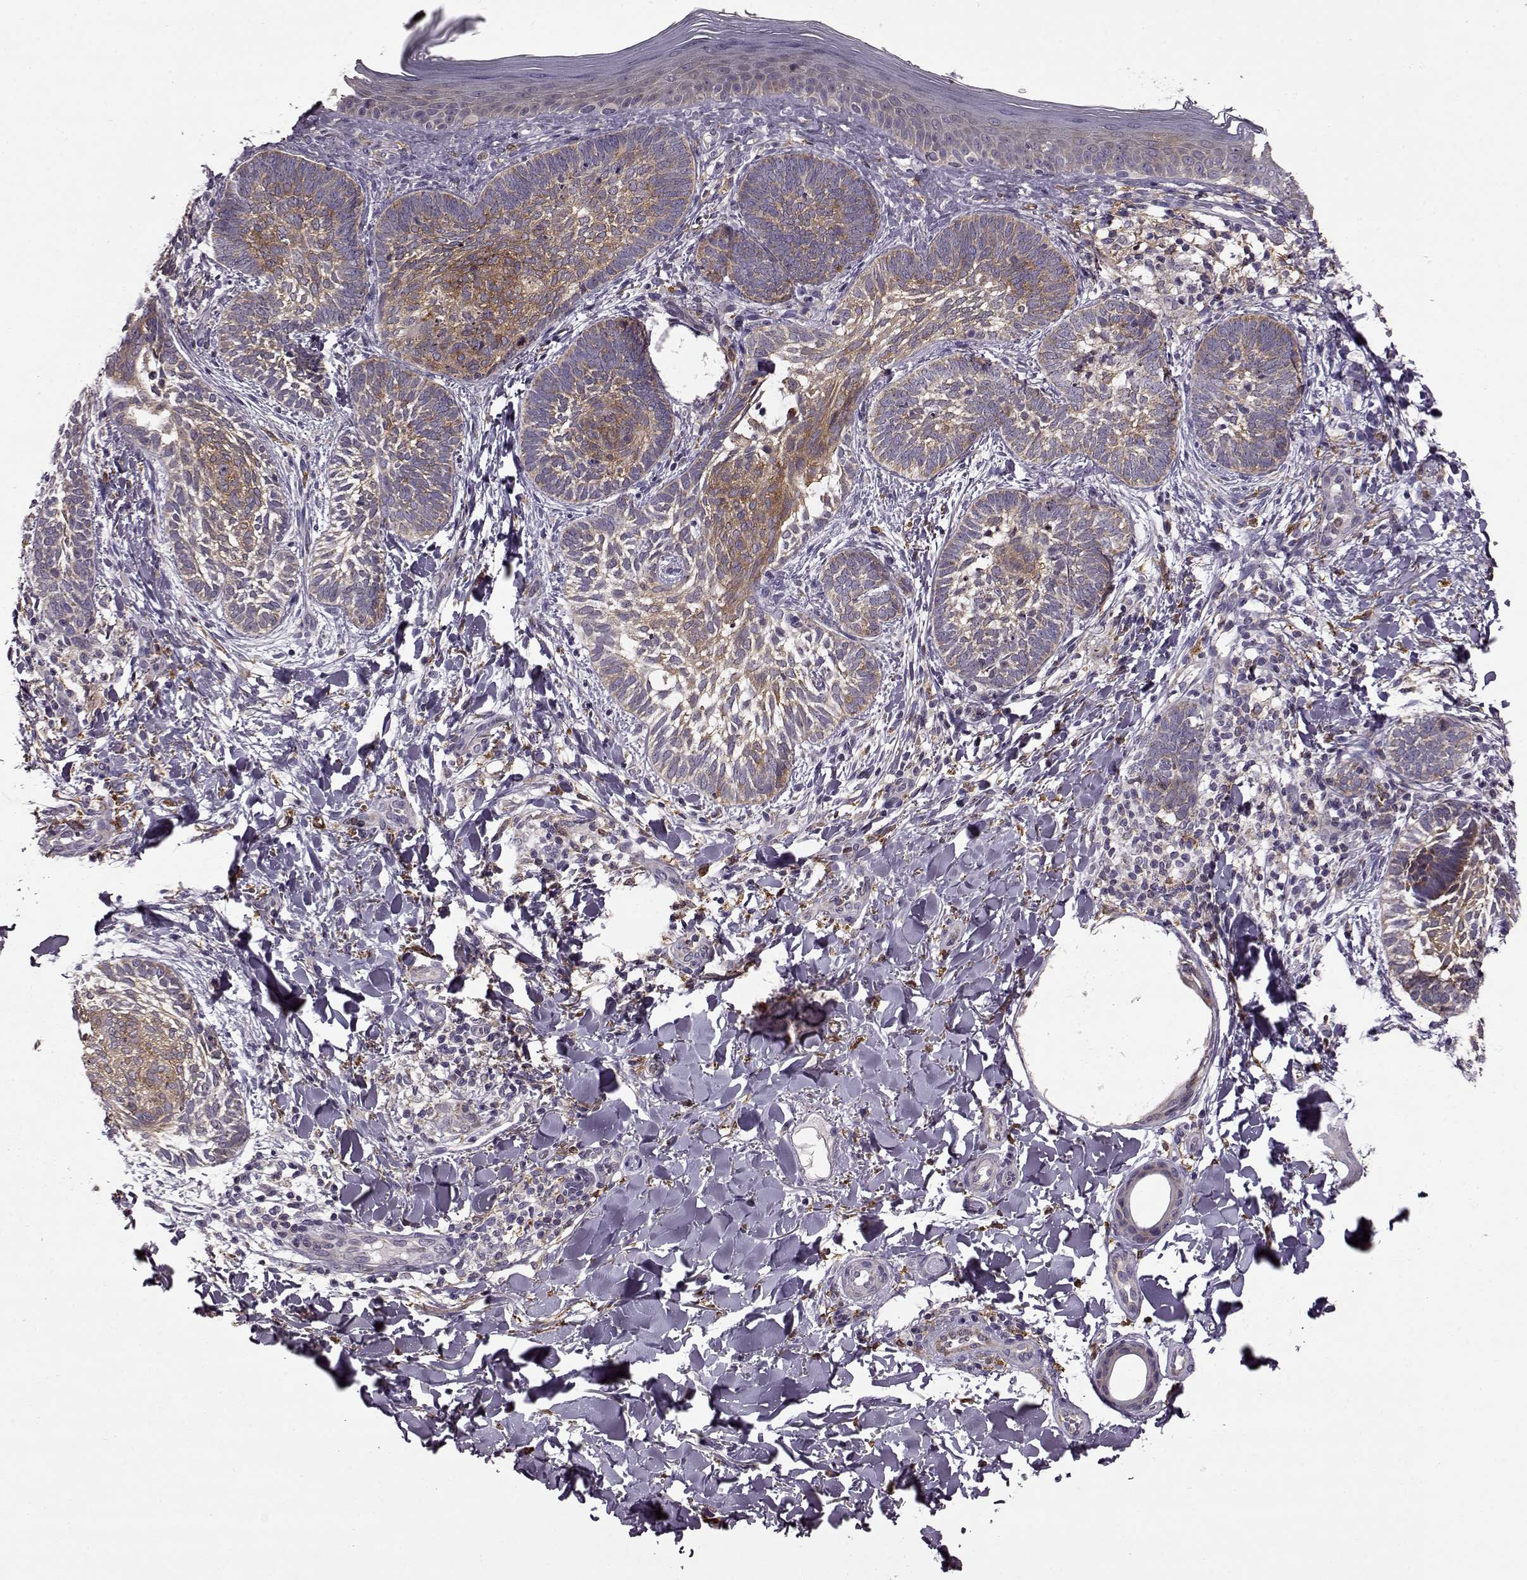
{"staining": {"intensity": "moderate", "quantity": ">75%", "location": "cytoplasmic/membranous"}, "tissue": "skin cancer", "cell_type": "Tumor cells", "image_type": "cancer", "snomed": [{"axis": "morphology", "description": "Normal tissue, NOS"}, {"axis": "morphology", "description": "Basal cell carcinoma"}, {"axis": "topography", "description": "Skin"}], "caption": "Immunohistochemical staining of human skin basal cell carcinoma displays medium levels of moderate cytoplasmic/membranous positivity in approximately >75% of tumor cells.", "gene": "MTSS1", "patient": {"sex": "male", "age": 46}}